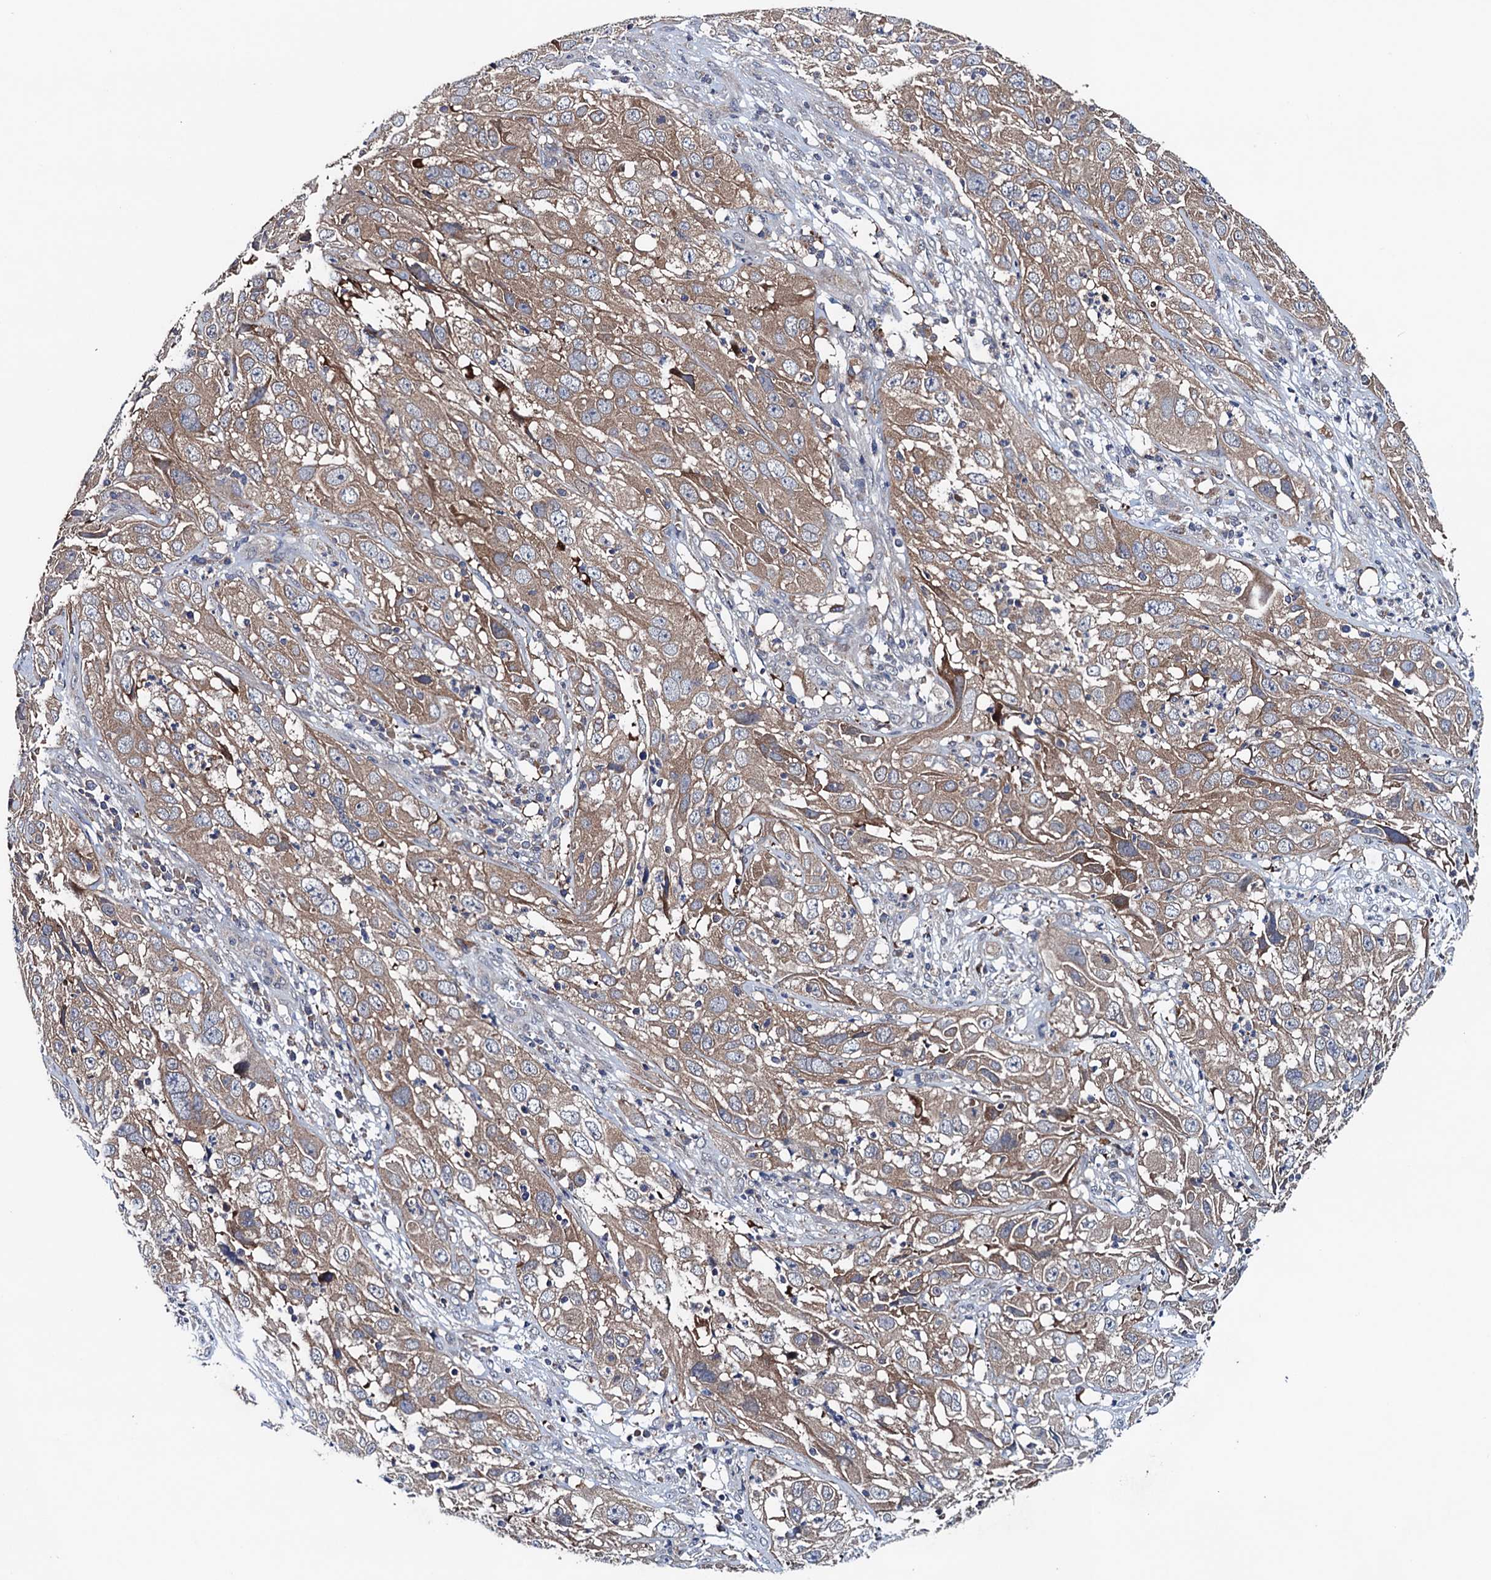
{"staining": {"intensity": "weak", "quantity": ">75%", "location": "cytoplasmic/membranous"}, "tissue": "cervical cancer", "cell_type": "Tumor cells", "image_type": "cancer", "snomed": [{"axis": "morphology", "description": "Squamous cell carcinoma, NOS"}, {"axis": "topography", "description": "Cervix"}], "caption": "Immunohistochemistry (IHC) image of human cervical squamous cell carcinoma stained for a protein (brown), which displays low levels of weak cytoplasmic/membranous expression in about >75% of tumor cells.", "gene": "BLTP3B", "patient": {"sex": "female", "age": 32}}